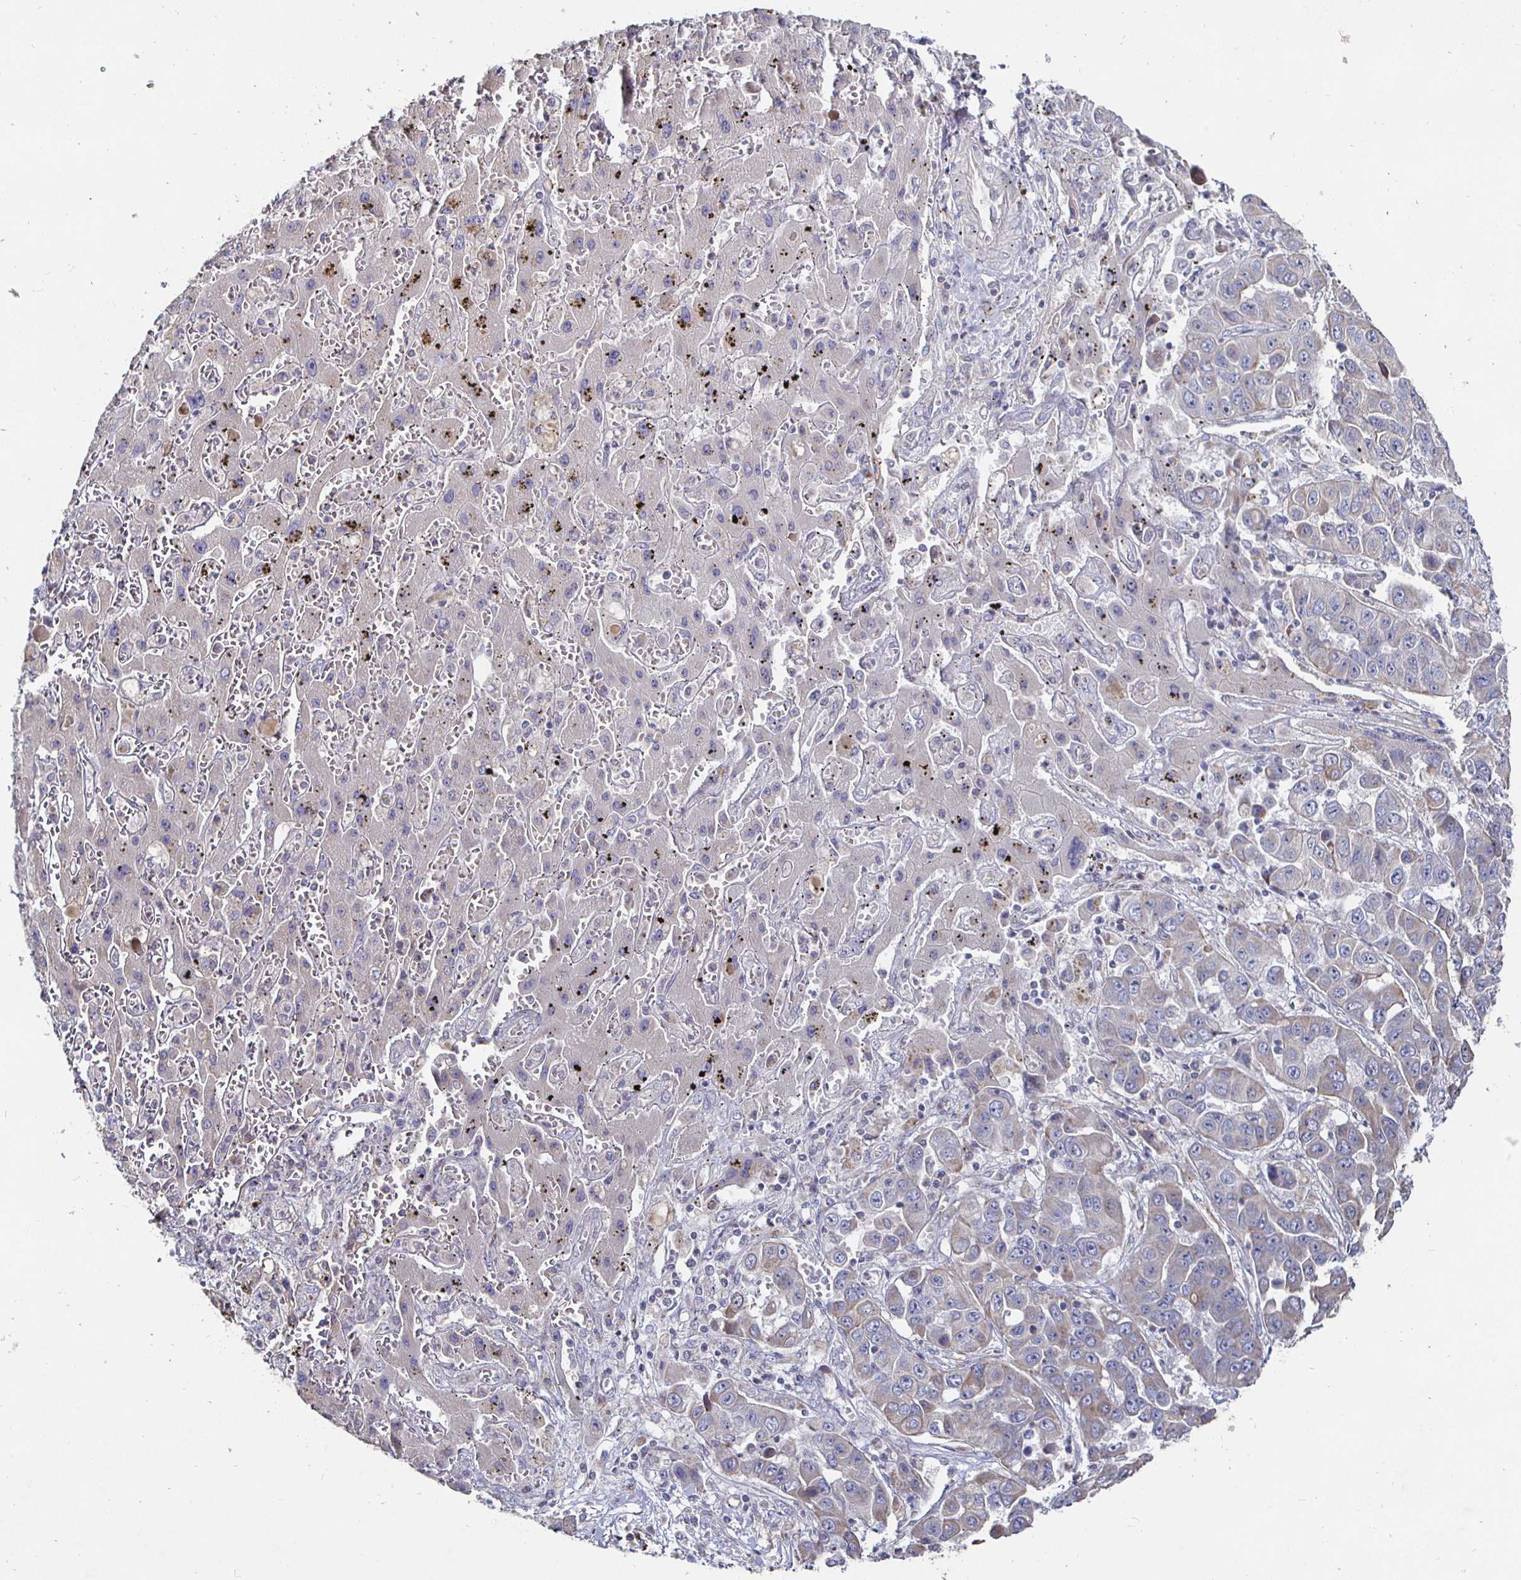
{"staining": {"intensity": "weak", "quantity": "25%-75%", "location": "cytoplasmic/membranous"}, "tissue": "liver cancer", "cell_type": "Tumor cells", "image_type": "cancer", "snomed": [{"axis": "morphology", "description": "Cholangiocarcinoma"}, {"axis": "topography", "description": "Liver"}], "caption": "DAB (3,3'-diaminobenzidine) immunohistochemical staining of cholangiocarcinoma (liver) demonstrates weak cytoplasmic/membranous protein positivity in about 25%-75% of tumor cells.", "gene": "NRSN1", "patient": {"sex": "female", "age": 52}}